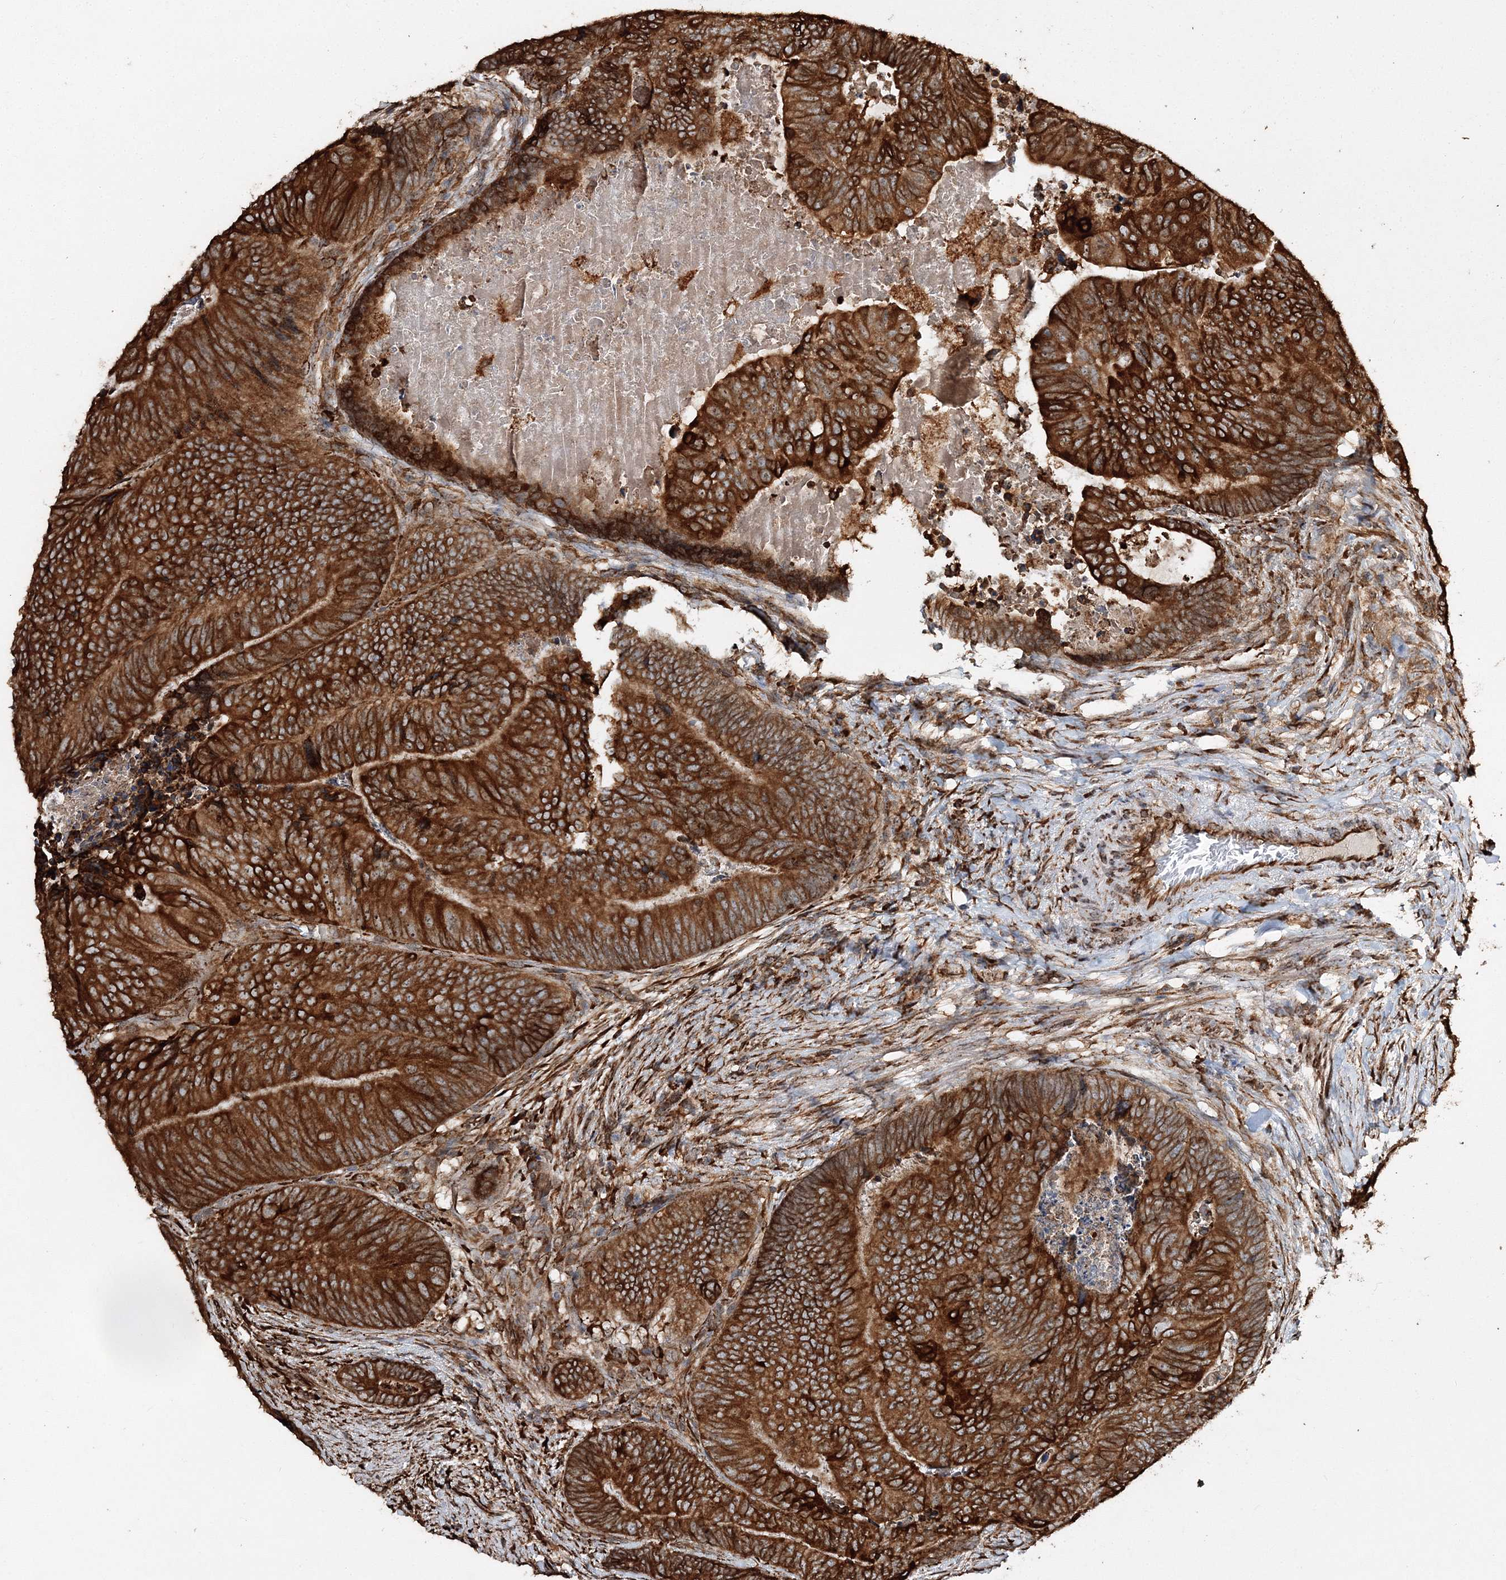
{"staining": {"intensity": "strong", "quantity": ">75%", "location": "cytoplasmic/membranous"}, "tissue": "colorectal cancer", "cell_type": "Tumor cells", "image_type": "cancer", "snomed": [{"axis": "morphology", "description": "Adenocarcinoma, NOS"}, {"axis": "topography", "description": "Colon"}], "caption": "Brown immunohistochemical staining in colorectal cancer (adenocarcinoma) reveals strong cytoplasmic/membranous expression in about >75% of tumor cells.", "gene": "SCRN3", "patient": {"sex": "female", "age": 67}}